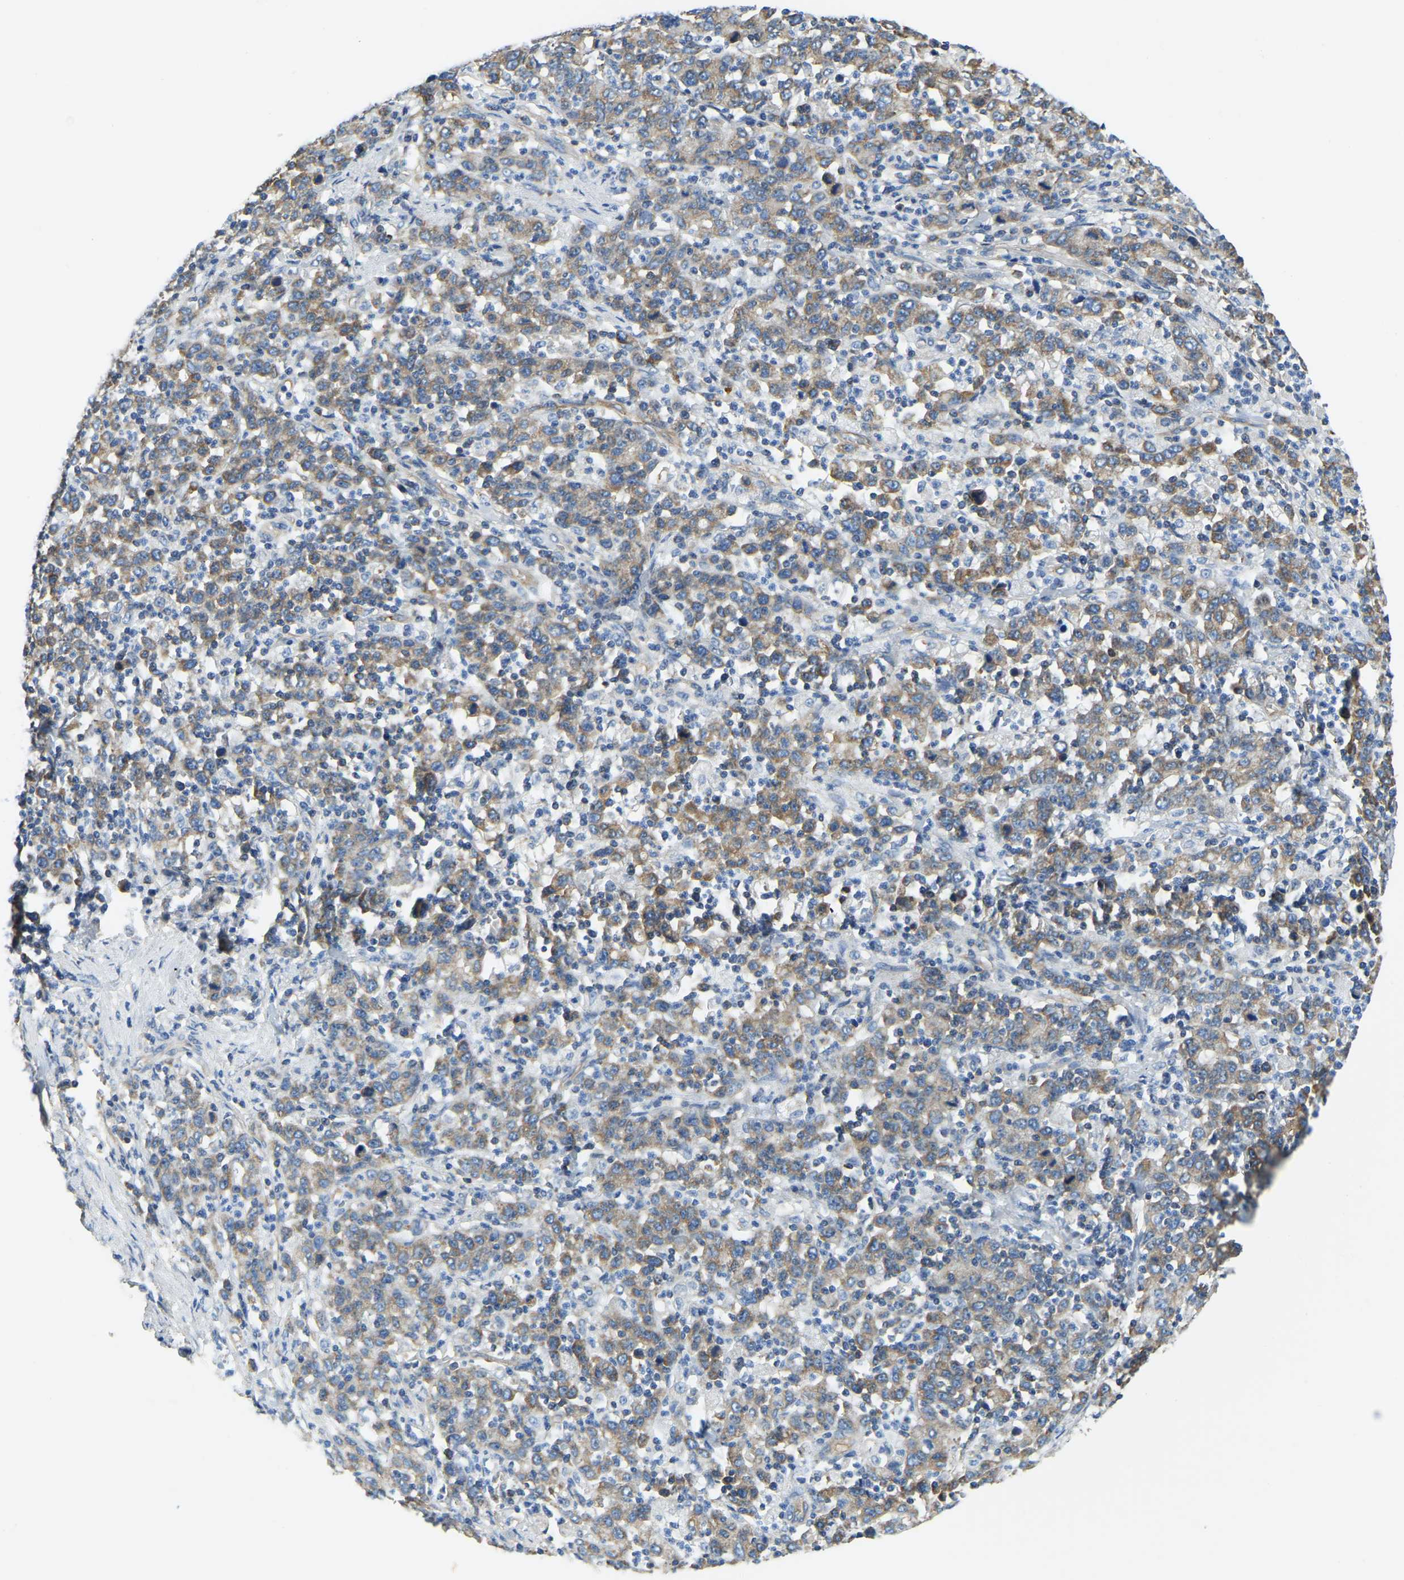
{"staining": {"intensity": "moderate", "quantity": ">75%", "location": "cytoplasmic/membranous"}, "tissue": "stomach cancer", "cell_type": "Tumor cells", "image_type": "cancer", "snomed": [{"axis": "morphology", "description": "Adenocarcinoma, NOS"}, {"axis": "topography", "description": "Stomach, upper"}], "caption": "Immunohistochemistry (IHC) micrograph of adenocarcinoma (stomach) stained for a protein (brown), which demonstrates medium levels of moderate cytoplasmic/membranous staining in approximately >75% of tumor cells.", "gene": "AHNAK", "patient": {"sex": "male", "age": 69}}